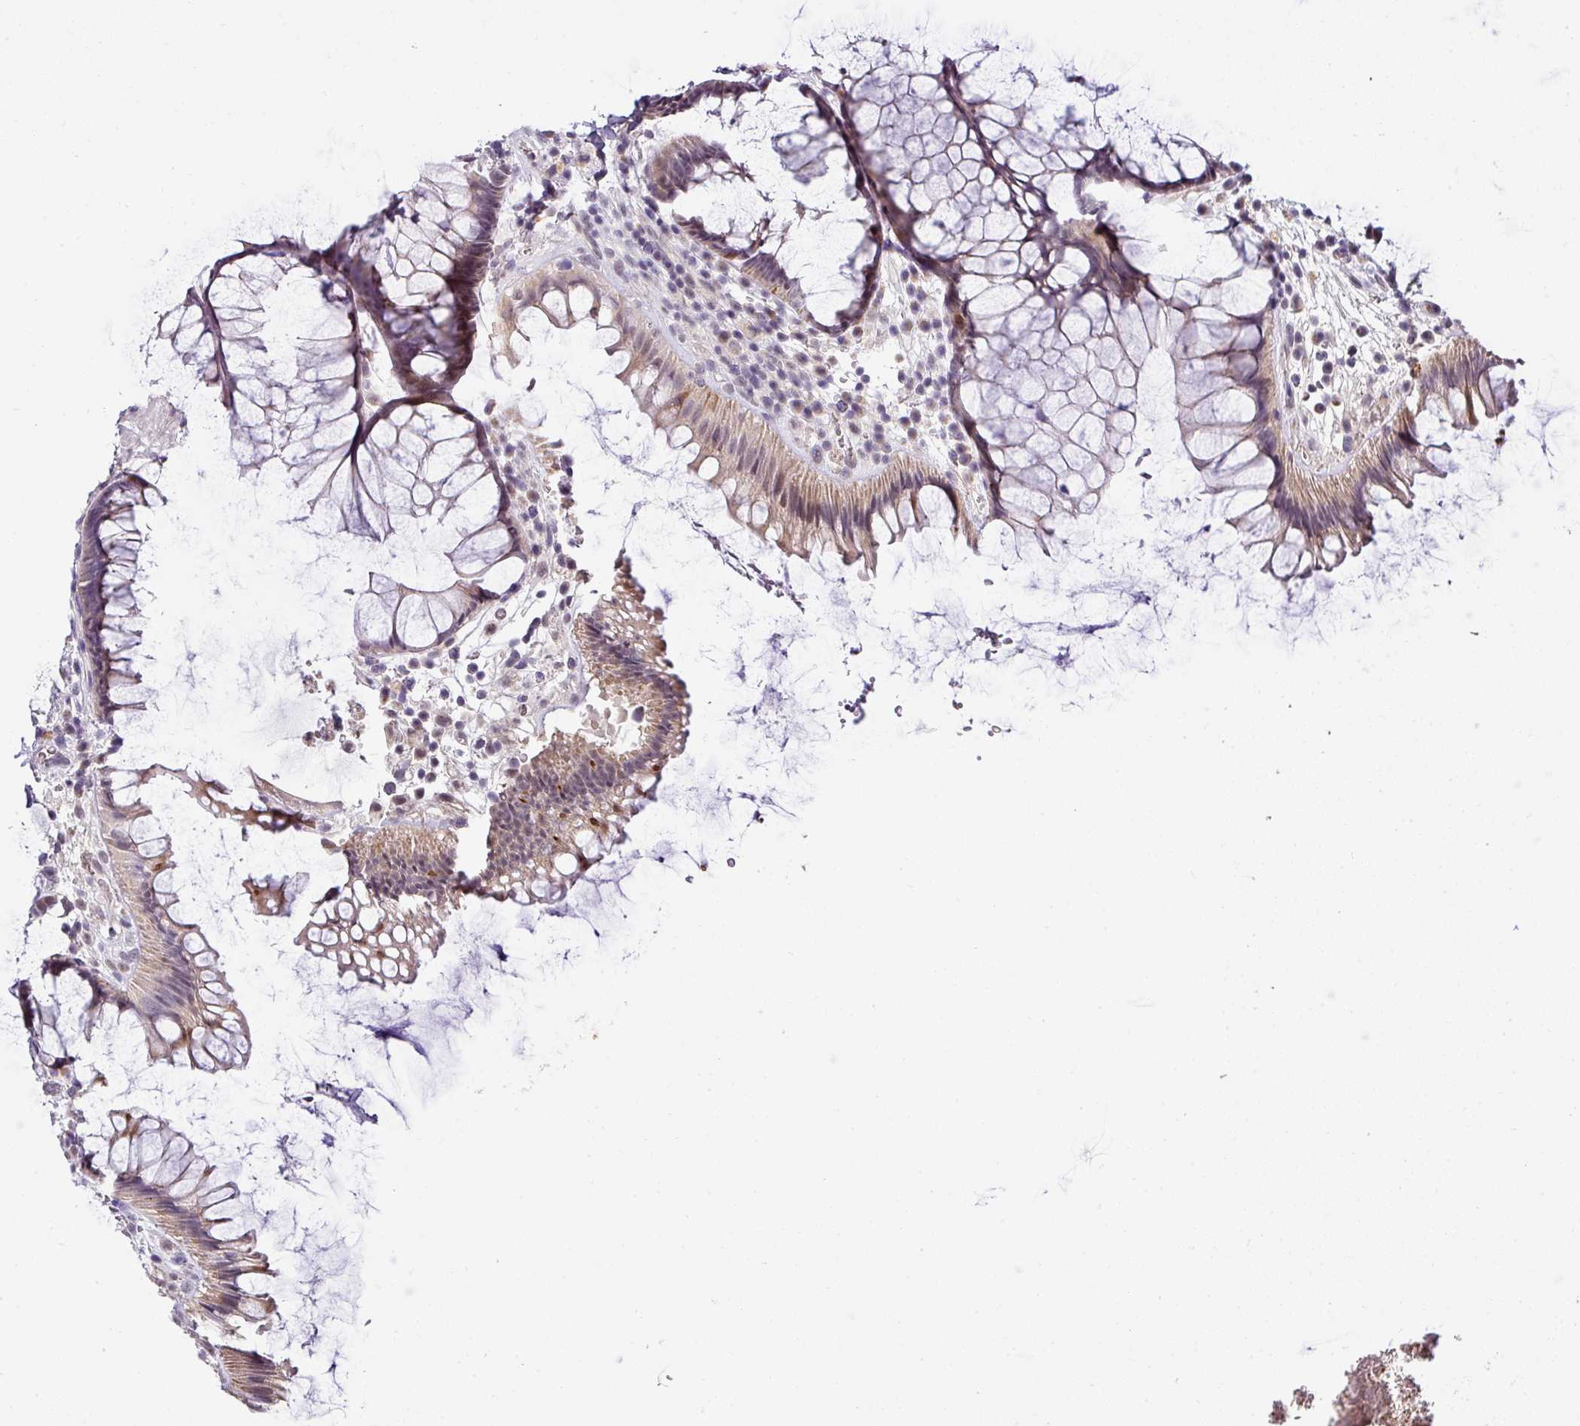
{"staining": {"intensity": "weak", "quantity": "25%-75%", "location": "cytoplasmic/membranous,nuclear"}, "tissue": "rectum", "cell_type": "Glandular cells", "image_type": "normal", "snomed": [{"axis": "morphology", "description": "Normal tissue, NOS"}, {"axis": "topography", "description": "Rectum"}], "caption": "Rectum stained with IHC shows weak cytoplasmic/membranous,nuclear expression in approximately 25%-75% of glandular cells. Using DAB (brown) and hematoxylin (blue) stains, captured at high magnification using brightfield microscopy.", "gene": "NAPSA", "patient": {"sex": "male", "age": 51}}